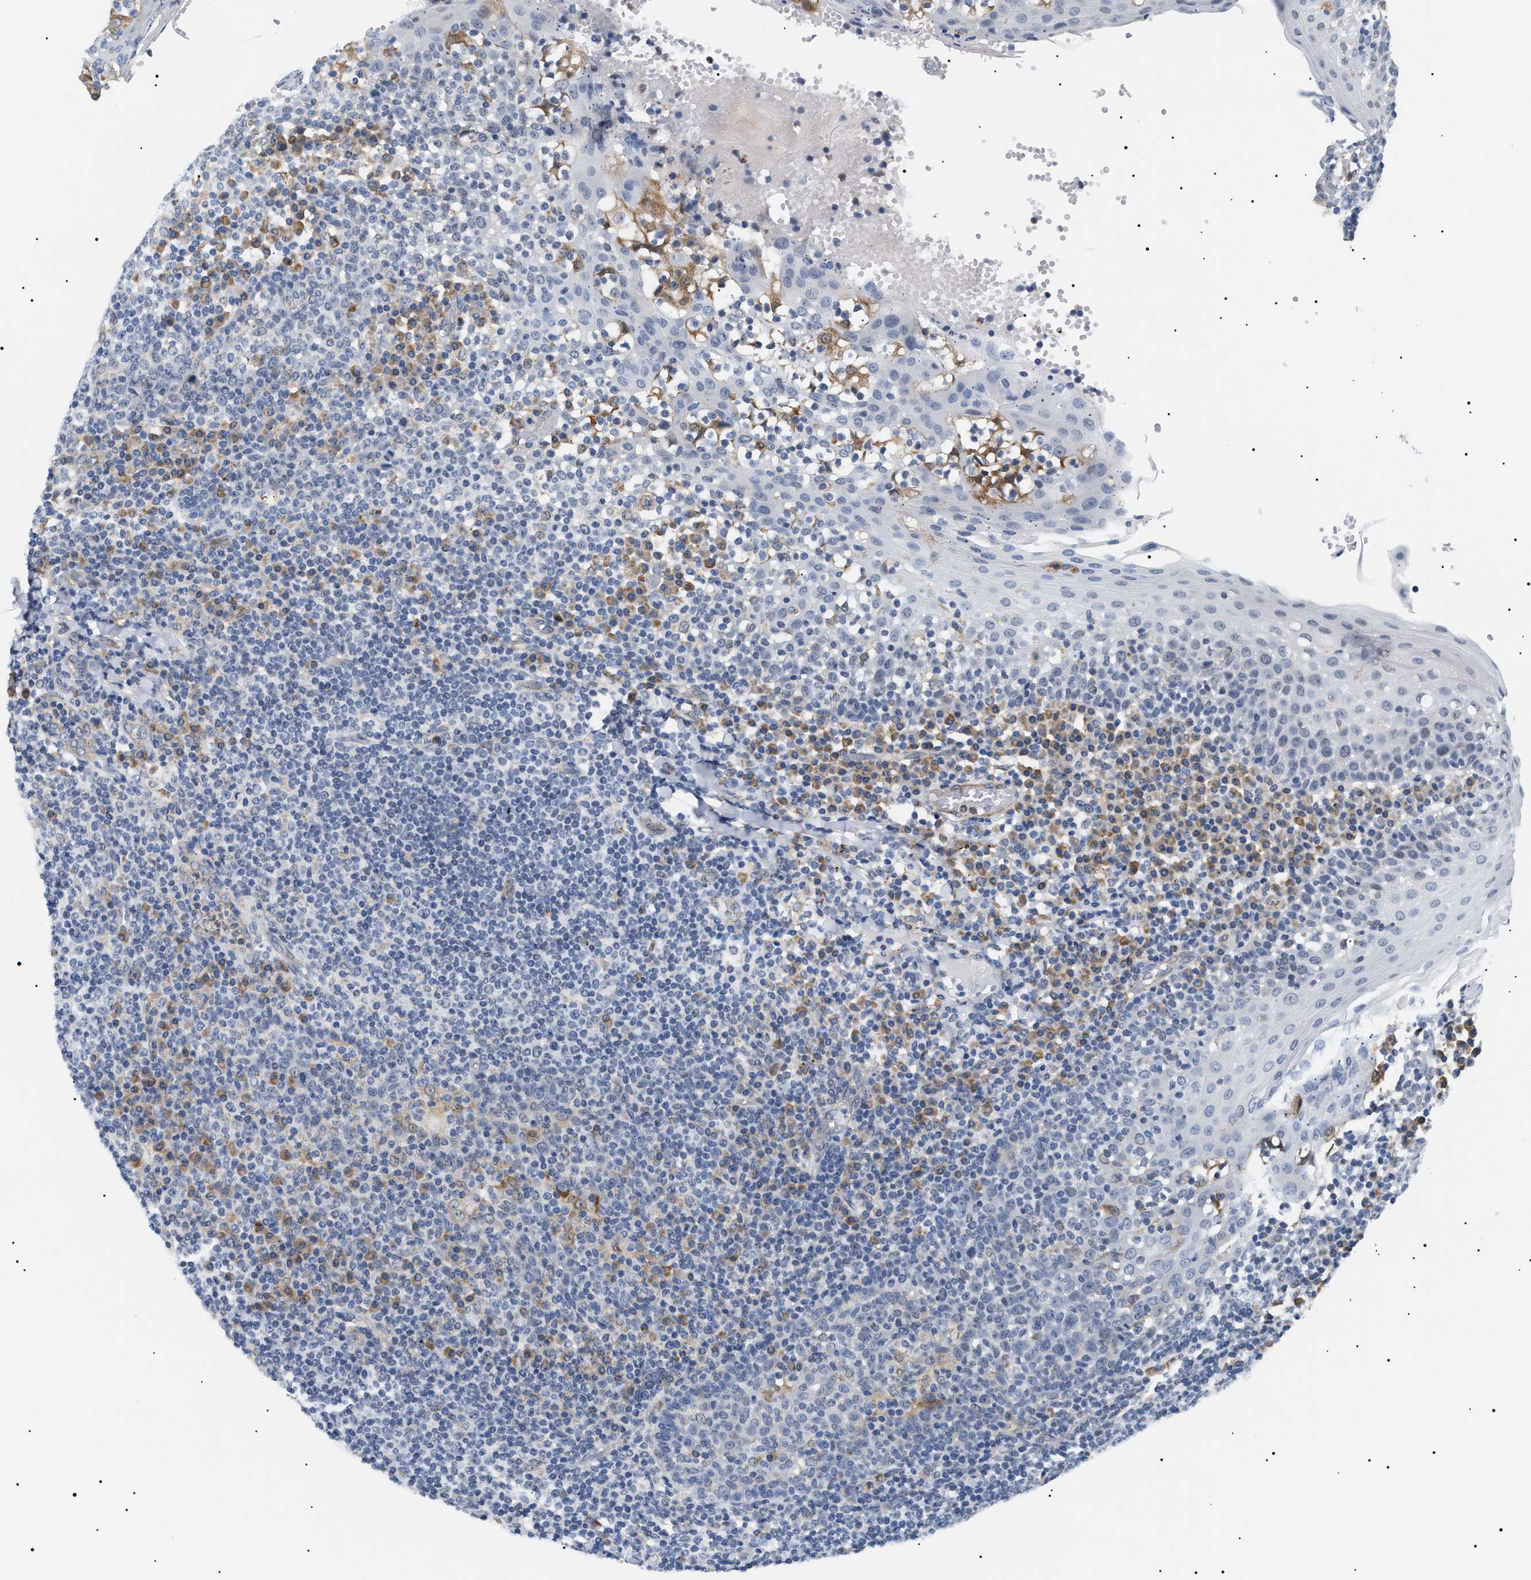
{"staining": {"intensity": "negative", "quantity": "none", "location": "none"}, "tissue": "tonsil", "cell_type": "Germinal center cells", "image_type": "normal", "snomed": [{"axis": "morphology", "description": "Normal tissue, NOS"}, {"axis": "topography", "description": "Tonsil"}], "caption": "This micrograph is of unremarkable tonsil stained with immunohistochemistry (IHC) to label a protein in brown with the nuclei are counter-stained blue. There is no positivity in germinal center cells. Nuclei are stained in blue.", "gene": "HSD17B11", "patient": {"sex": "female", "age": 19}}